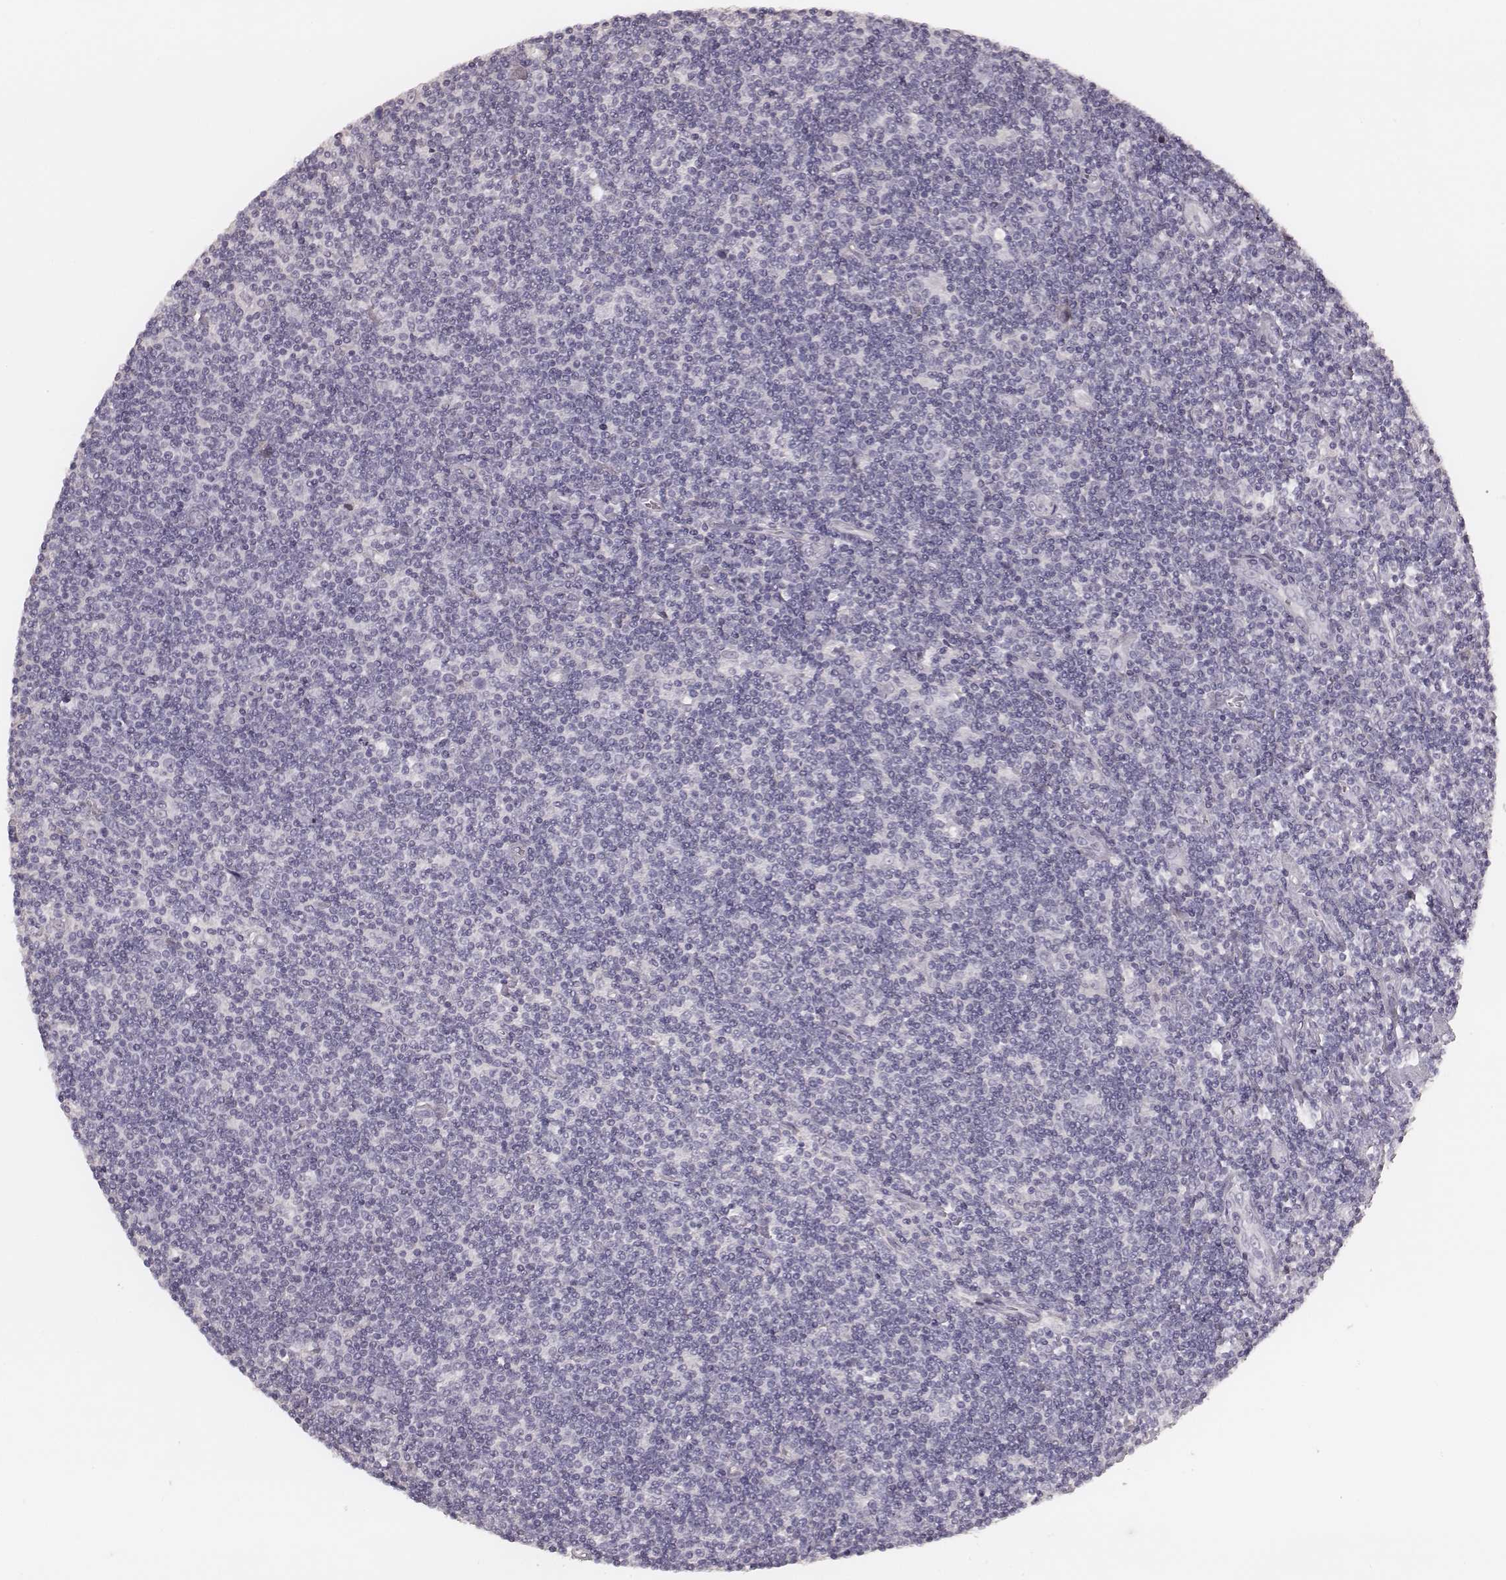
{"staining": {"intensity": "negative", "quantity": "none", "location": "none"}, "tissue": "lymphoma", "cell_type": "Tumor cells", "image_type": "cancer", "snomed": [{"axis": "morphology", "description": "Hodgkin's disease, NOS"}, {"axis": "topography", "description": "Lymph node"}], "caption": "Human lymphoma stained for a protein using immunohistochemistry (IHC) reveals no expression in tumor cells.", "gene": "S100Z", "patient": {"sex": "male", "age": 40}}